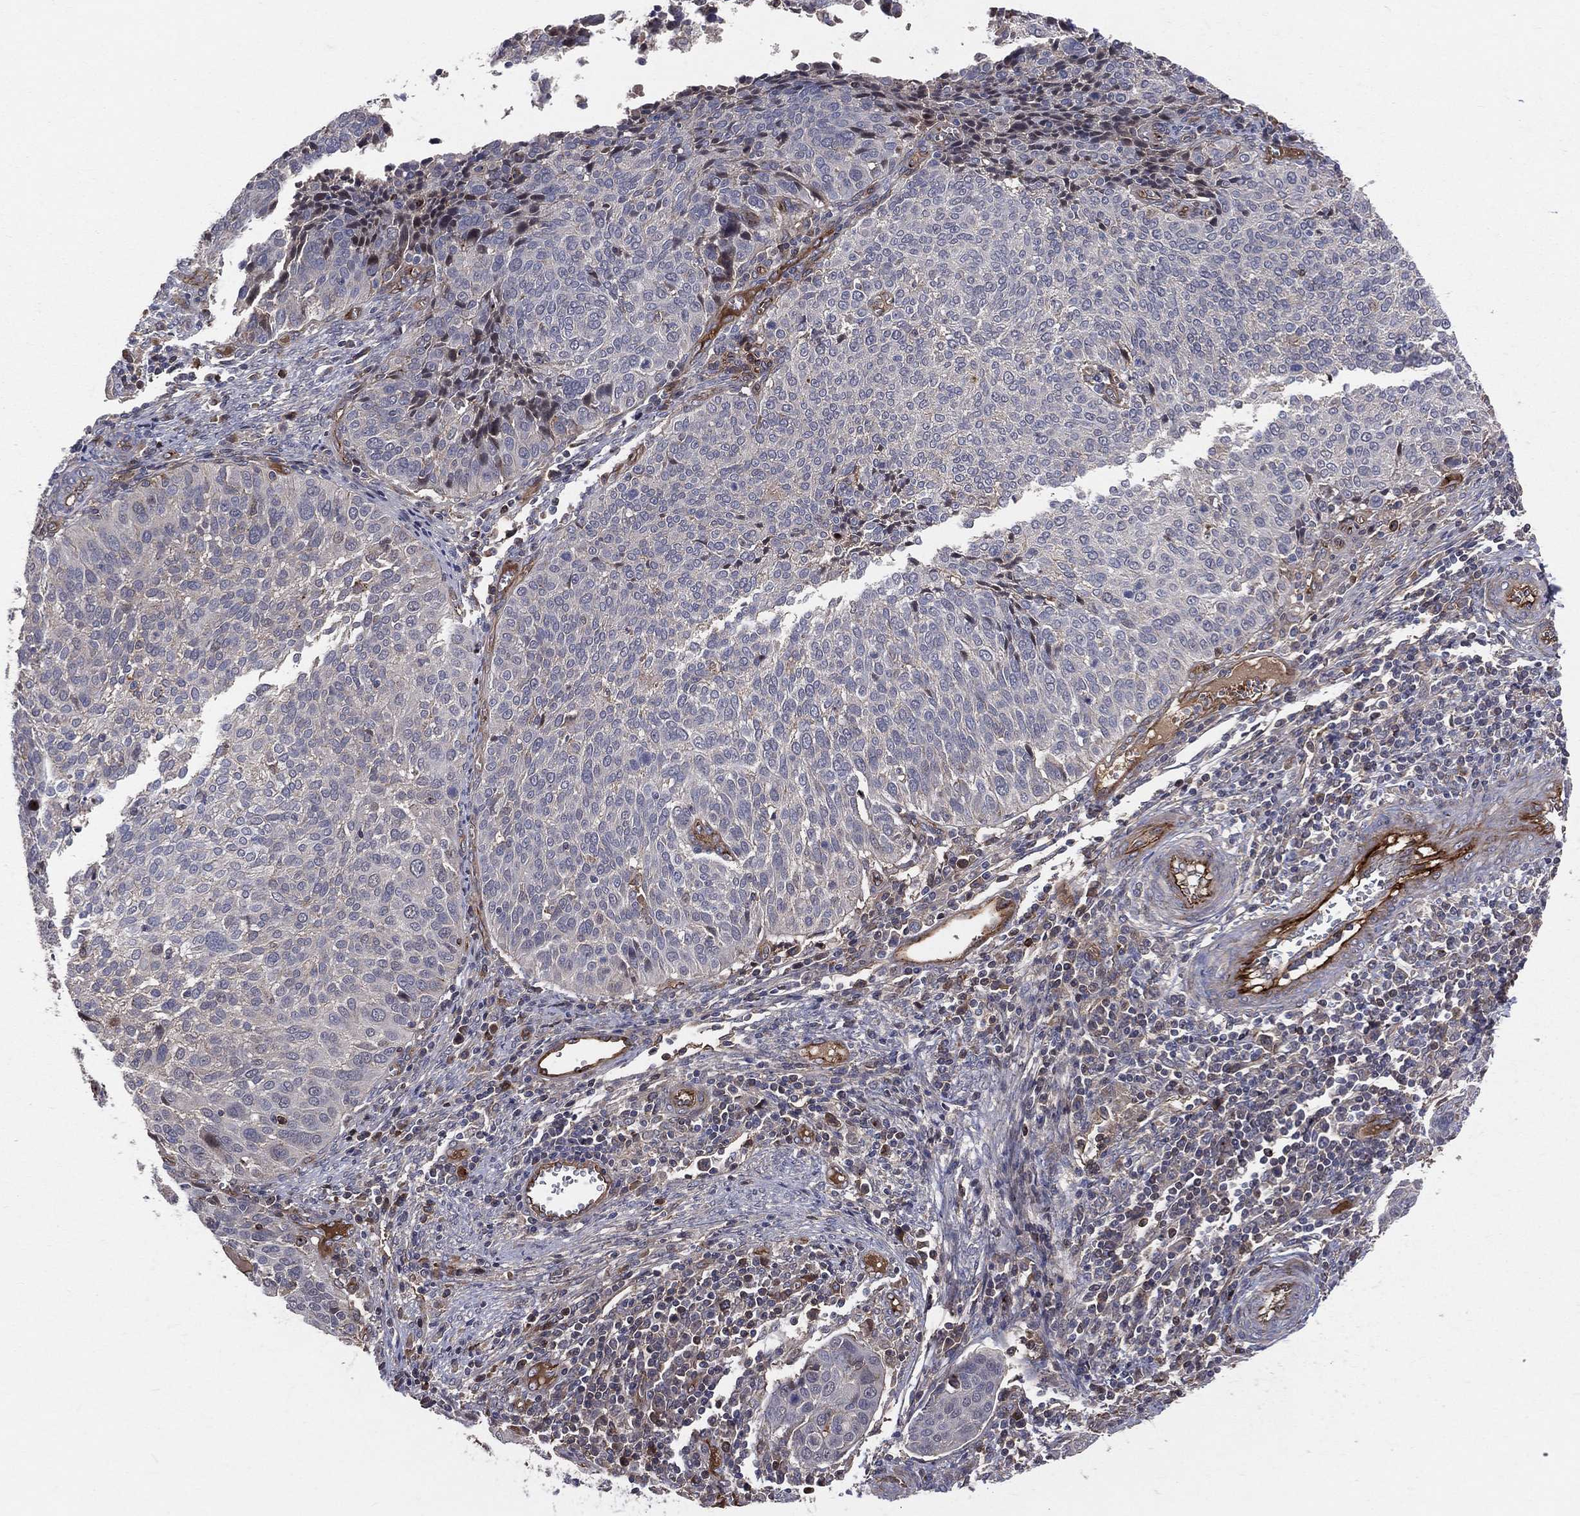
{"staining": {"intensity": "negative", "quantity": "none", "location": "none"}, "tissue": "cervical cancer", "cell_type": "Tumor cells", "image_type": "cancer", "snomed": [{"axis": "morphology", "description": "Squamous cell carcinoma, NOS"}, {"axis": "topography", "description": "Cervix"}], "caption": "A histopathology image of cervical squamous cell carcinoma stained for a protein shows no brown staining in tumor cells.", "gene": "ENTPD1", "patient": {"sex": "female", "age": 39}}